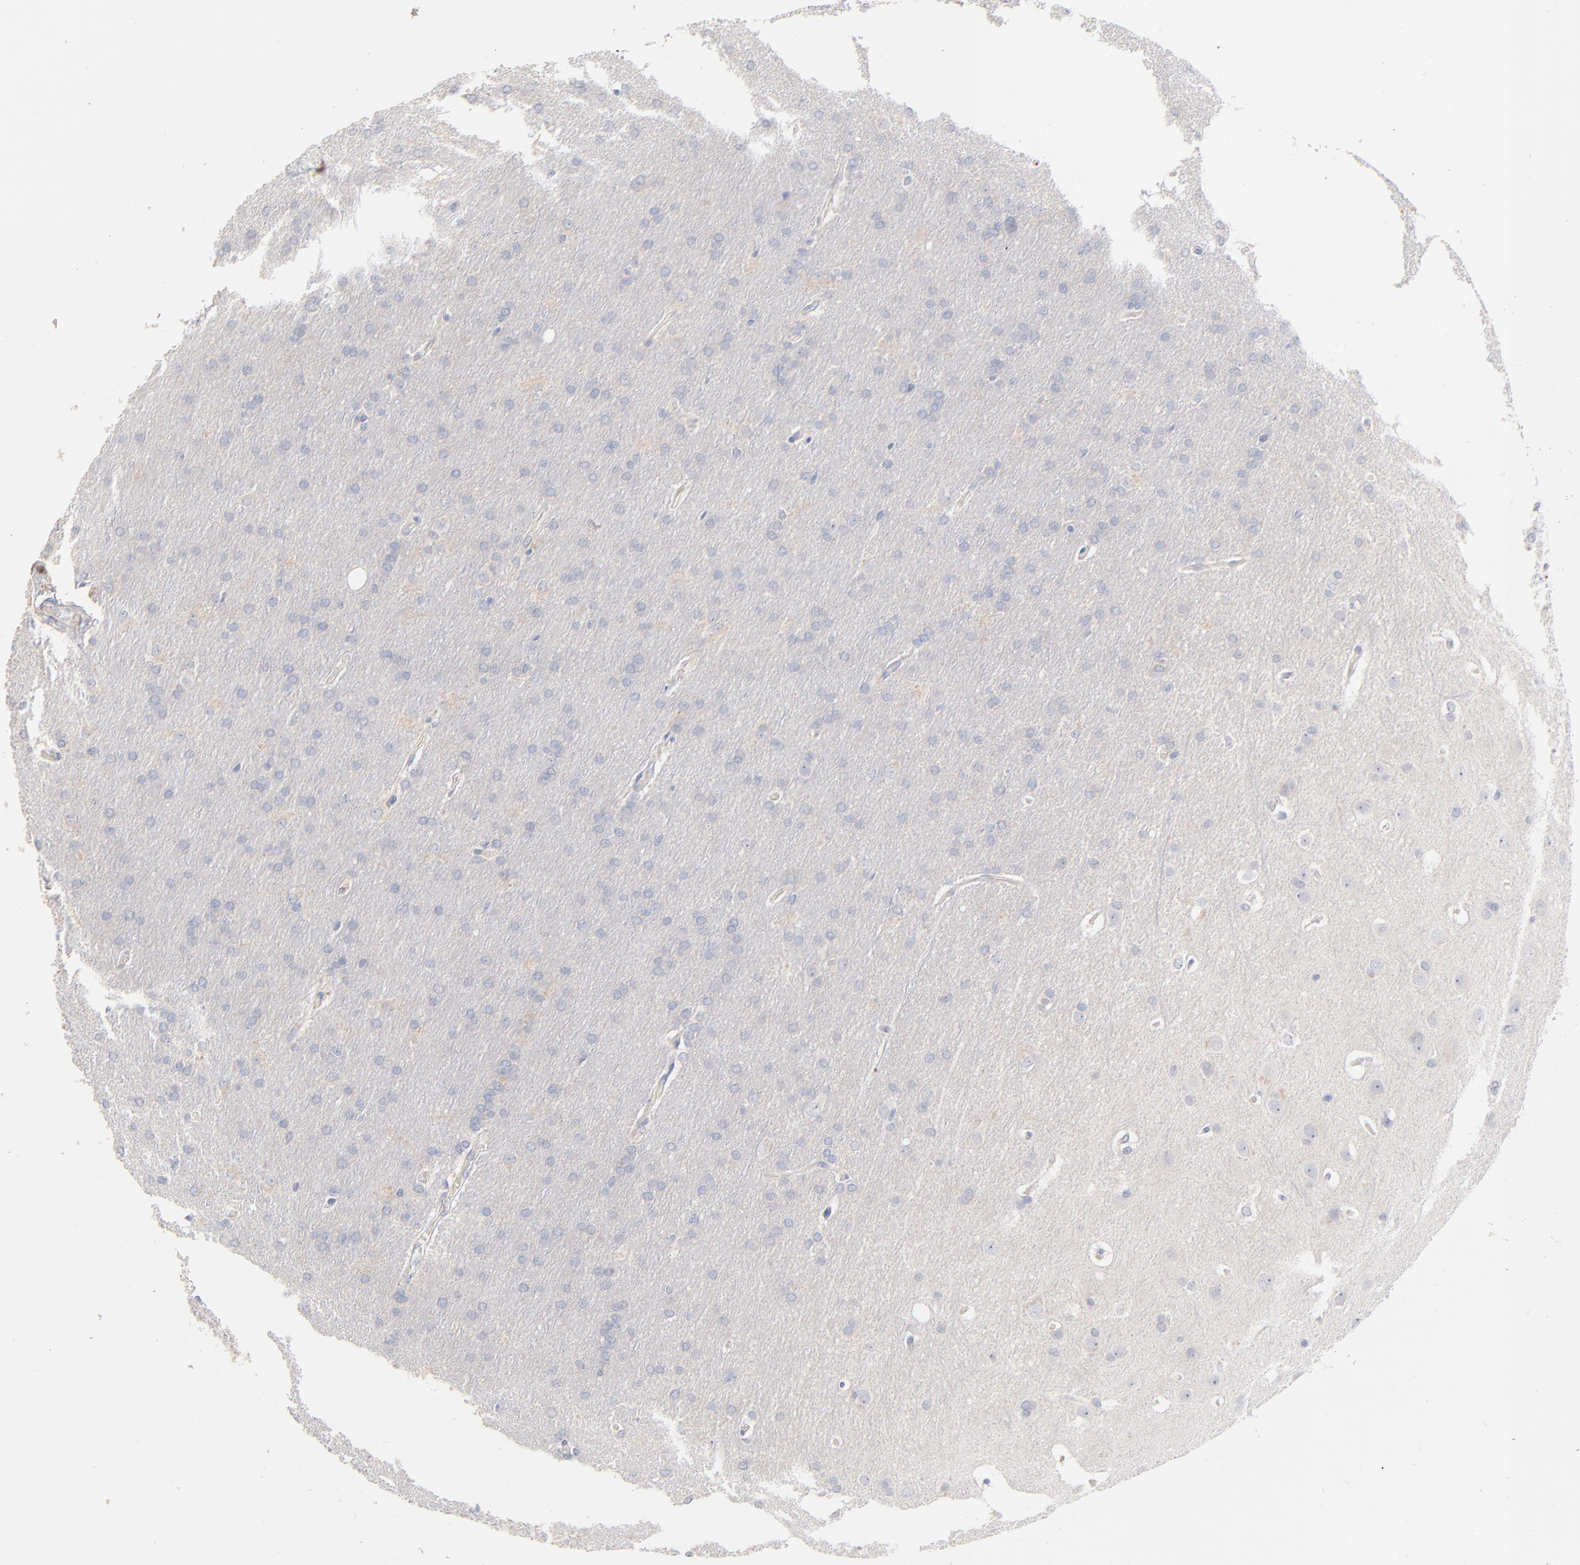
{"staining": {"intensity": "negative", "quantity": "none", "location": "none"}, "tissue": "glioma", "cell_type": "Tumor cells", "image_type": "cancer", "snomed": [{"axis": "morphology", "description": "Glioma, malignant, Low grade"}, {"axis": "topography", "description": "Brain"}], "caption": "Photomicrograph shows no protein positivity in tumor cells of glioma tissue. (IHC, brightfield microscopy, high magnification).", "gene": "CPS1", "patient": {"sex": "female", "age": 32}}